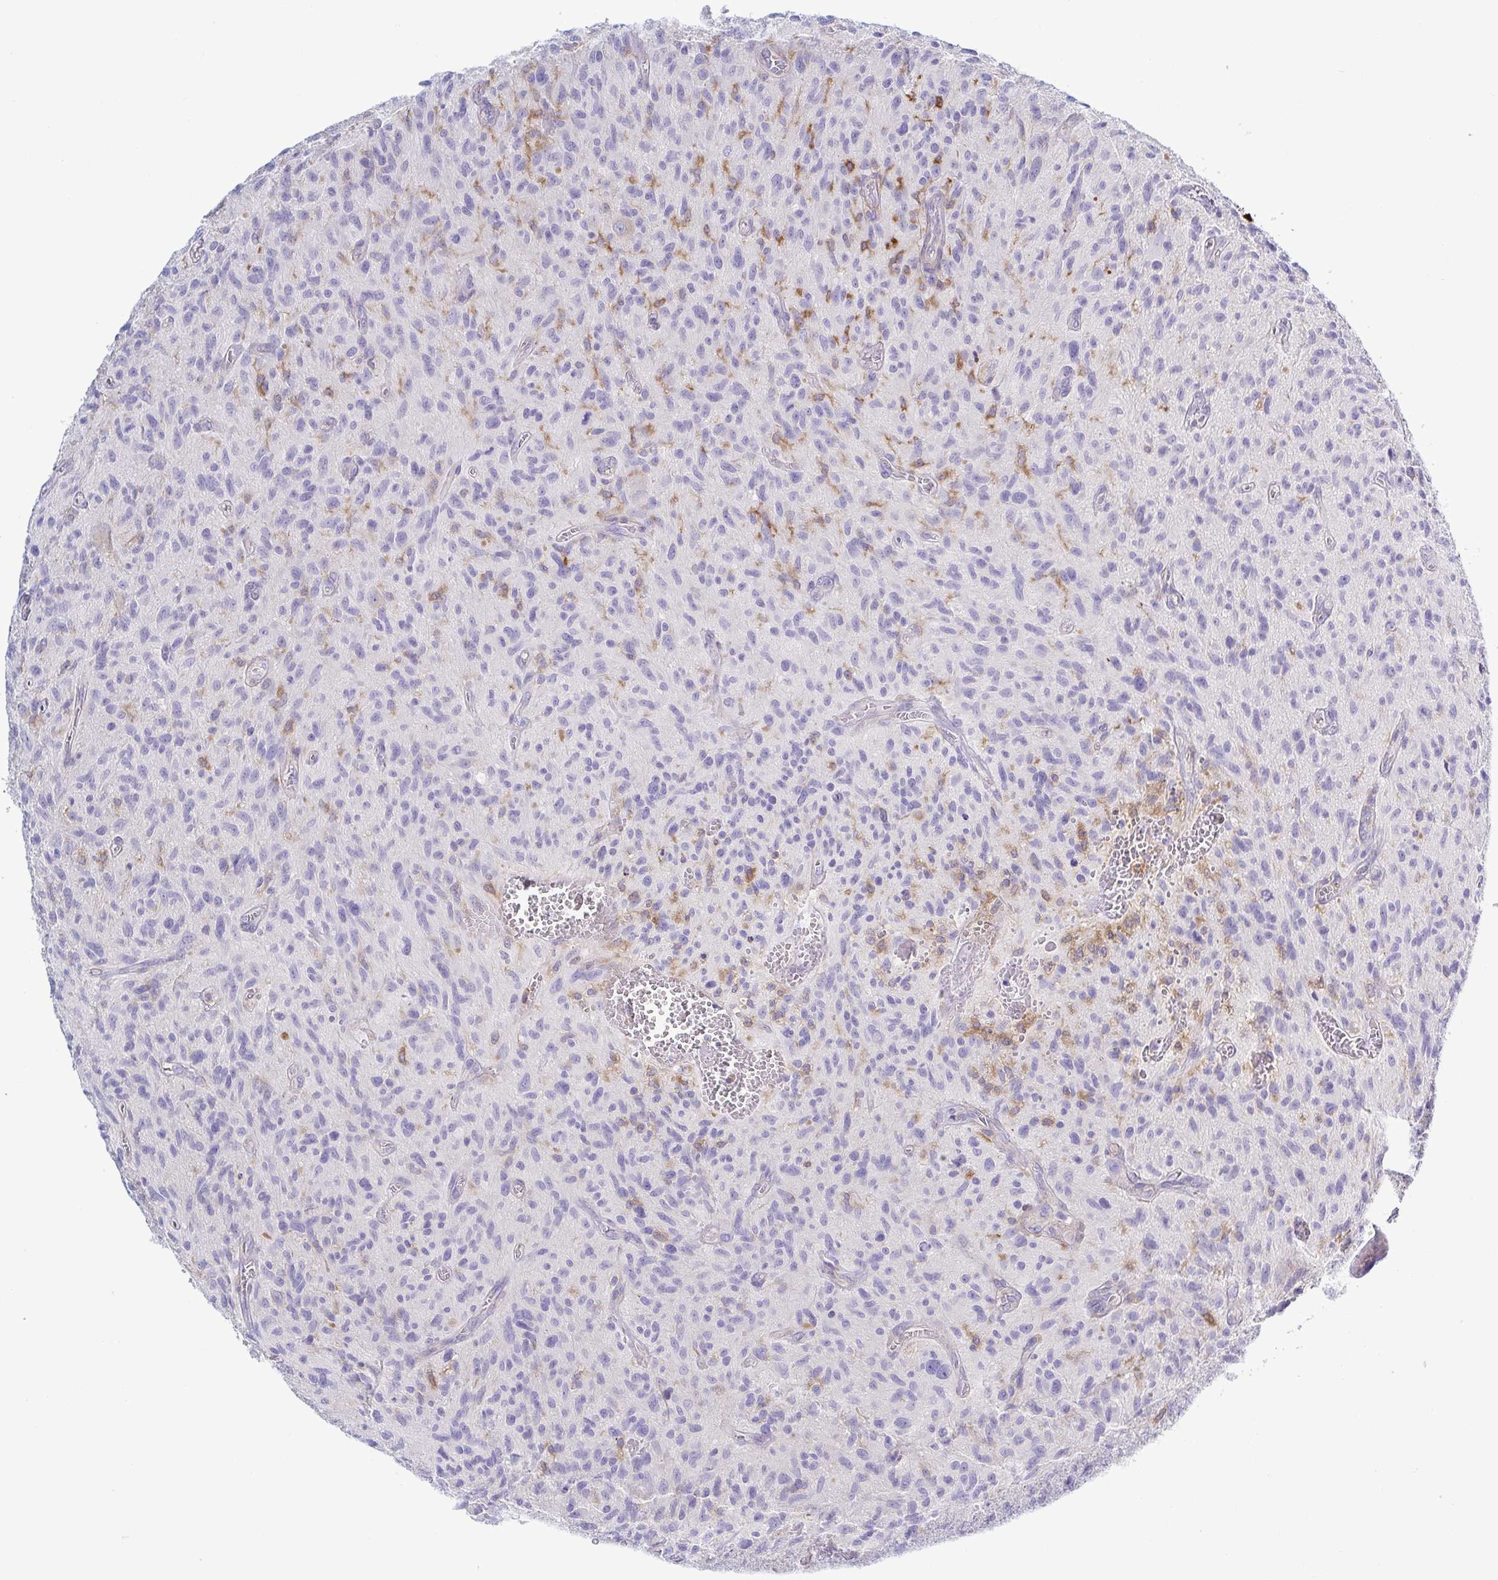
{"staining": {"intensity": "negative", "quantity": "none", "location": "none"}, "tissue": "glioma", "cell_type": "Tumor cells", "image_type": "cancer", "snomed": [{"axis": "morphology", "description": "Glioma, malignant, High grade"}, {"axis": "topography", "description": "Brain"}], "caption": "IHC of glioma demonstrates no positivity in tumor cells.", "gene": "TNNI2", "patient": {"sex": "male", "age": 75}}